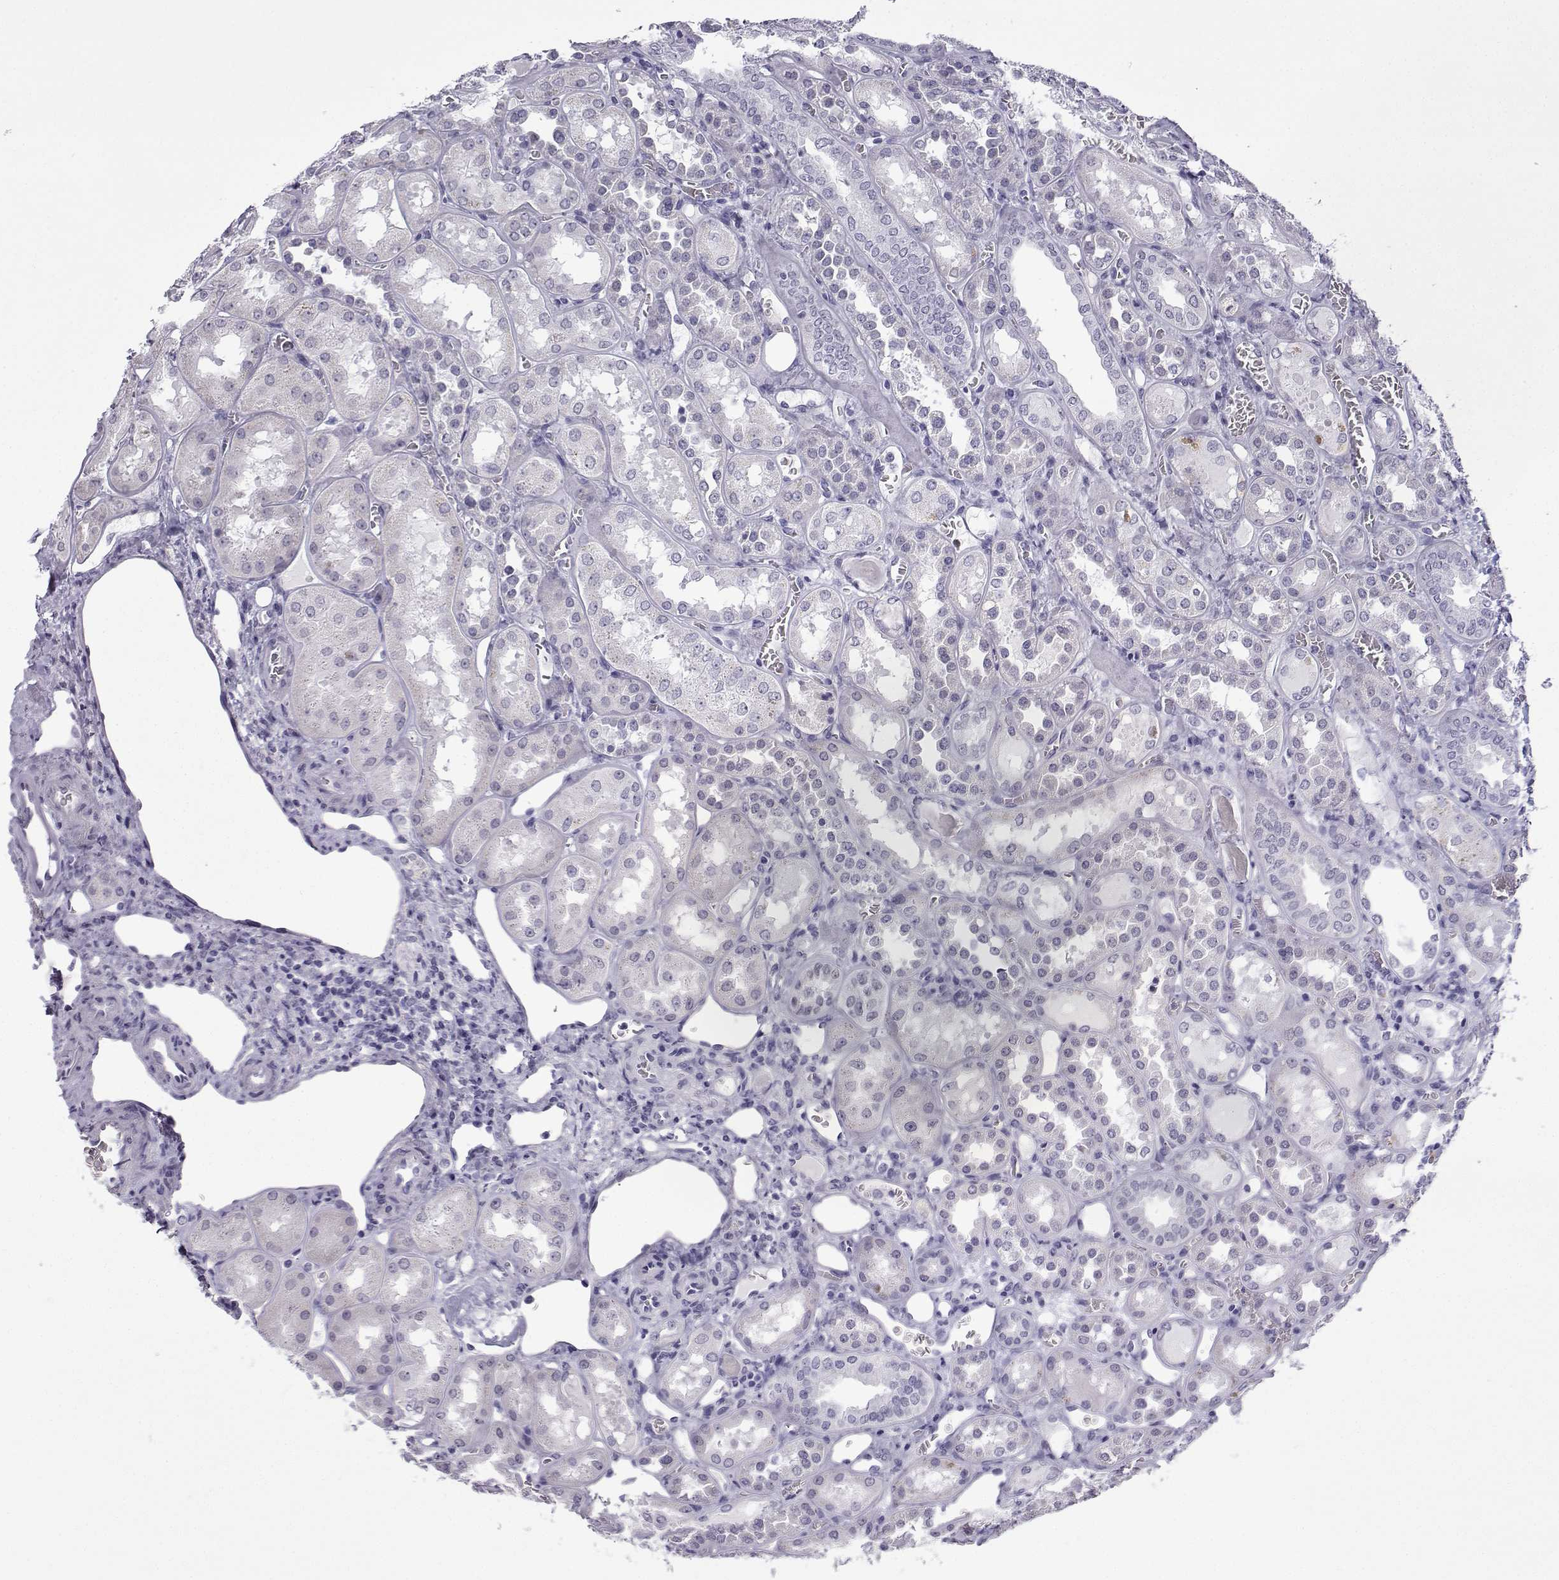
{"staining": {"intensity": "negative", "quantity": "none", "location": "none"}, "tissue": "kidney", "cell_type": "Cells in glomeruli", "image_type": "normal", "snomed": [{"axis": "morphology", "description": "Normal tissue, NOS"}, {"axis": "topography", "description": "Kidney"}], "caption": "DAB immunohistochemical staining of normal human kidney exhibits no significant expression in cells in glomeruli. (Brightfield microscopy of DAB IHC at high magnification).", "gene": "MRGBP", "patient": {"sex": "male", "age": 73}}